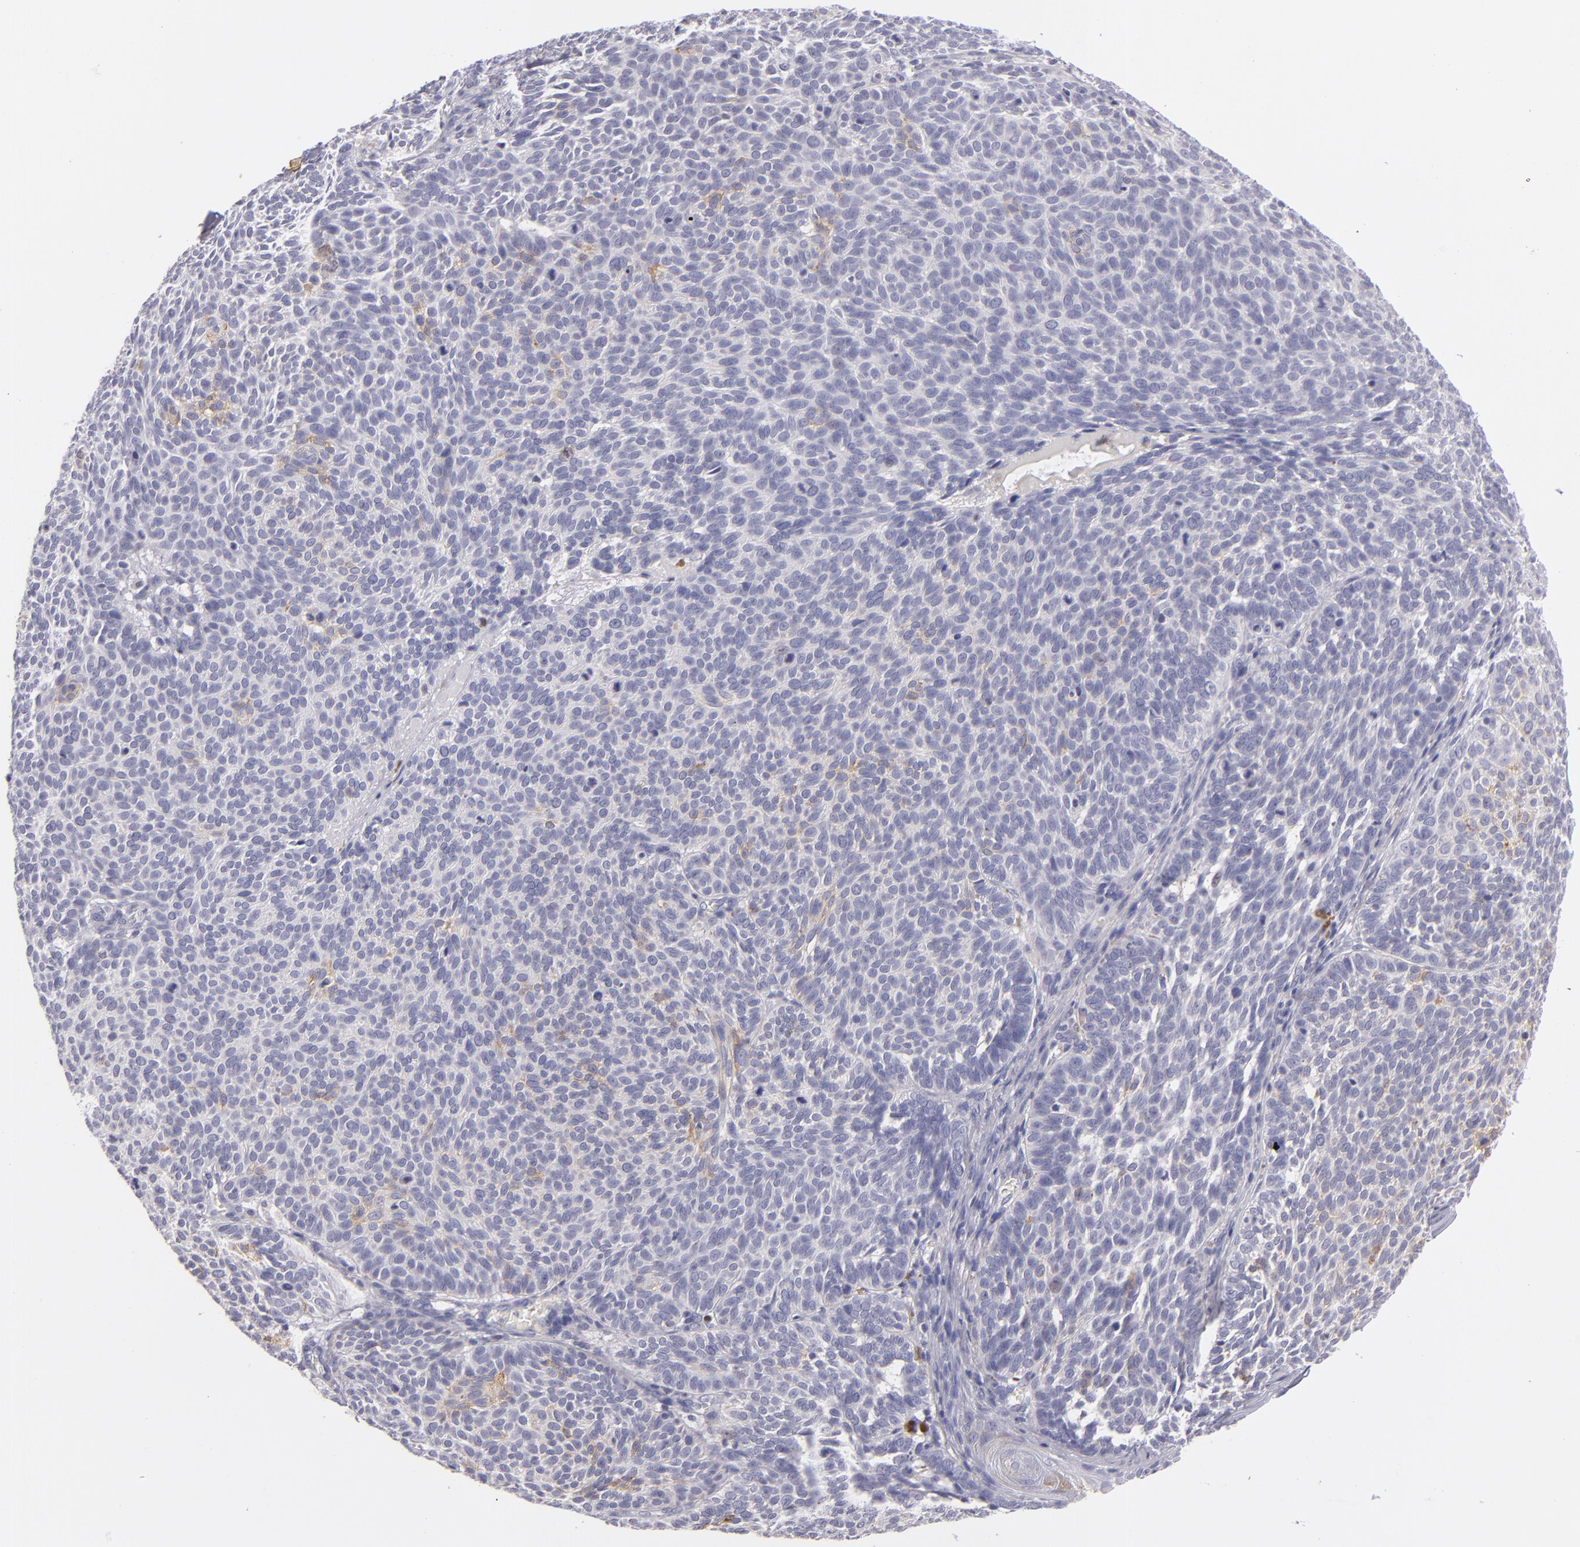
{"staining": {"intensity": "weak", "quantity": "25%-75%", "location": "cytoplasmic/membranous"}, "tissue": "skin cancer", "cell_type": "Tumor cells", "image_type": "cancer", "snomed": [{"axis": "morphology", "description": "Basal cell carcinoma"}, {"axis": "topography", "description": "Skin"}], "caption": "Immunohistochemistry of skin basal cell carcinoma reveals low levels of weak cytoplasmic/membranous staining in approximately 25%-75% of tumor cells. The staining was performed using DAB, with brown indicating positive protein expression. Nuclei are stained blue with hematoxylin.", "gene": "TNNC1", "patient": {"sex": "male", "age": 63}}